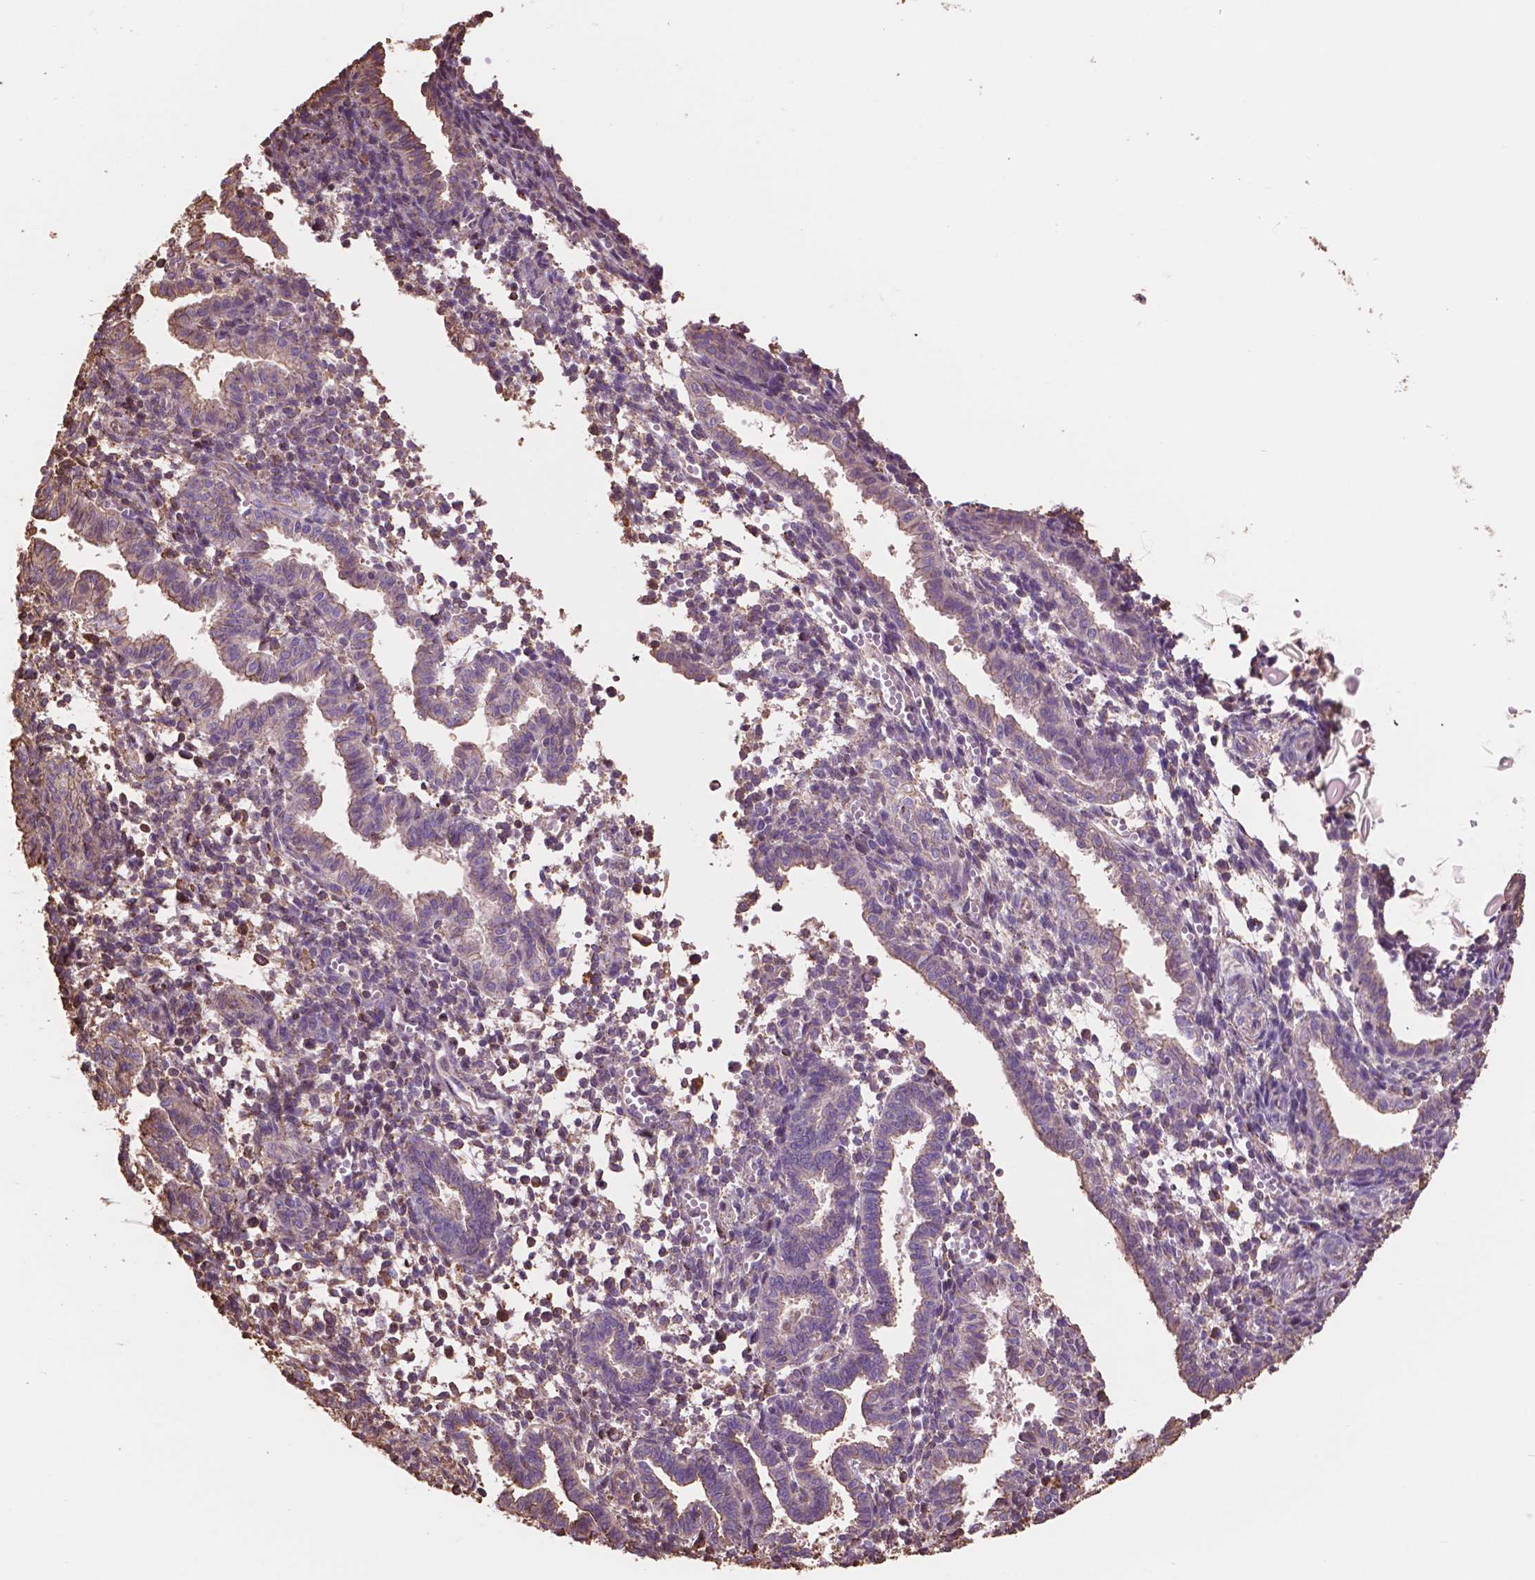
{"staining": {"intensity": "negative", "quantity": "none", "location": "none"}, "tissue": "endometrium", "cell_type": "Cells in endometrial stroma", "image_type": "normal", "snomed": [{"axis": "morphology", "description": "Normal tissue, NOS"}, {"axis": "topography", "description": "Endometrium"}], "caption": "Immunohistochemical staining of unremarkable endometrium displays no significant positivity in cells in endometrial stroma.", "gene": "NIPA2", "patient": {"sex": "female", "age": 37}}